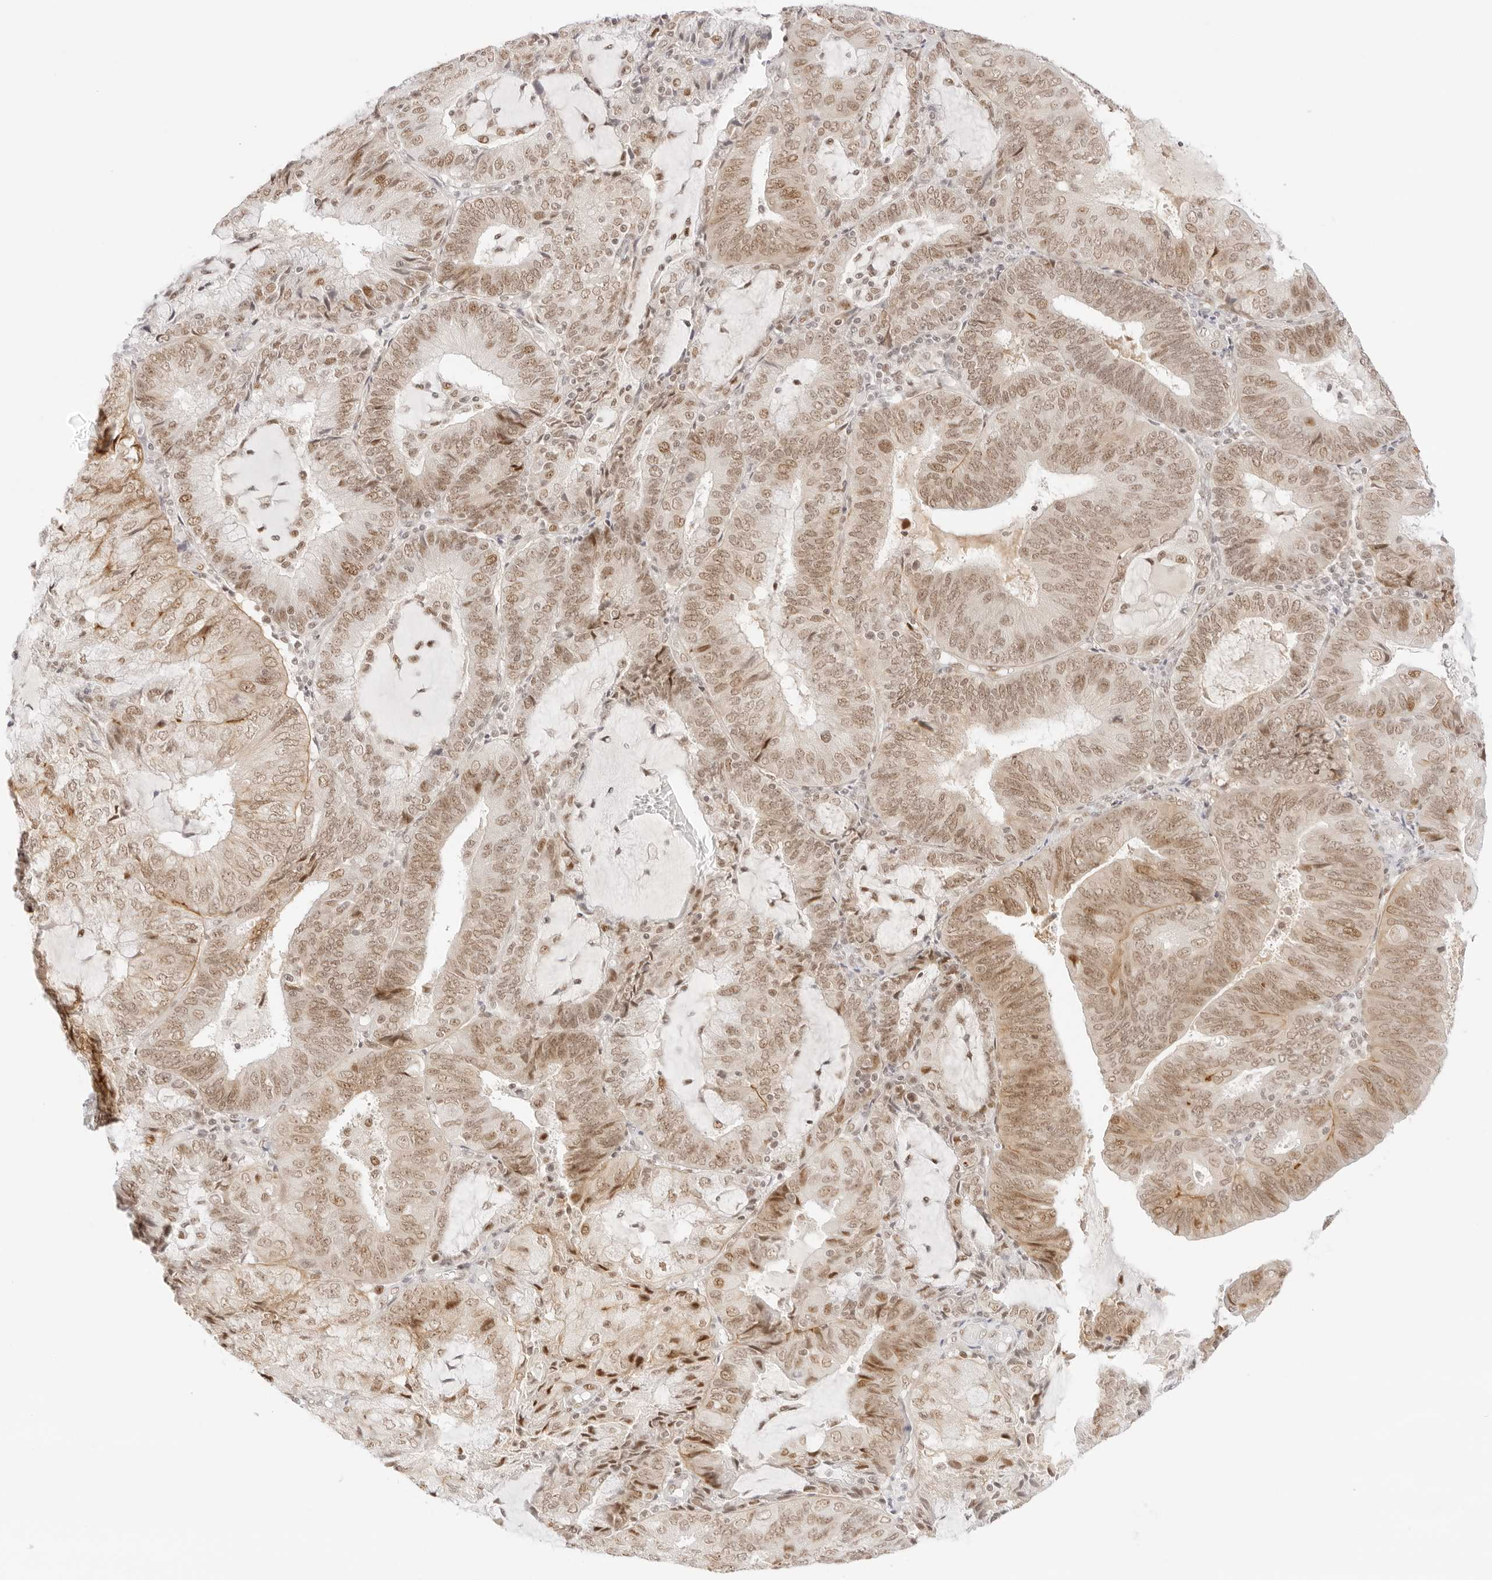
{"staining": {"intensity": "moderate", "quantity": ">75%", "location": "cytoplasmic/membranous,nuclear"}, "tissue": "endometrial cancer", "cell_type": "Tumor cells", "image_type": "cancer", "snomed": [{"axis": "morphology", "description": "Adenocarcinoma, NOS"}, {"axis": "topography", "description": "Endometrium"}], "caption": "An image showing moderate cytoplasmic/membranous and nuclear positivity in approximately >75% of tumor cells in adenocarcinoma (endometrial), as visualized by brown immunohistochemical staining.", "gene": "ITGA6", "patient": {"sex": "female", "age": 81}}